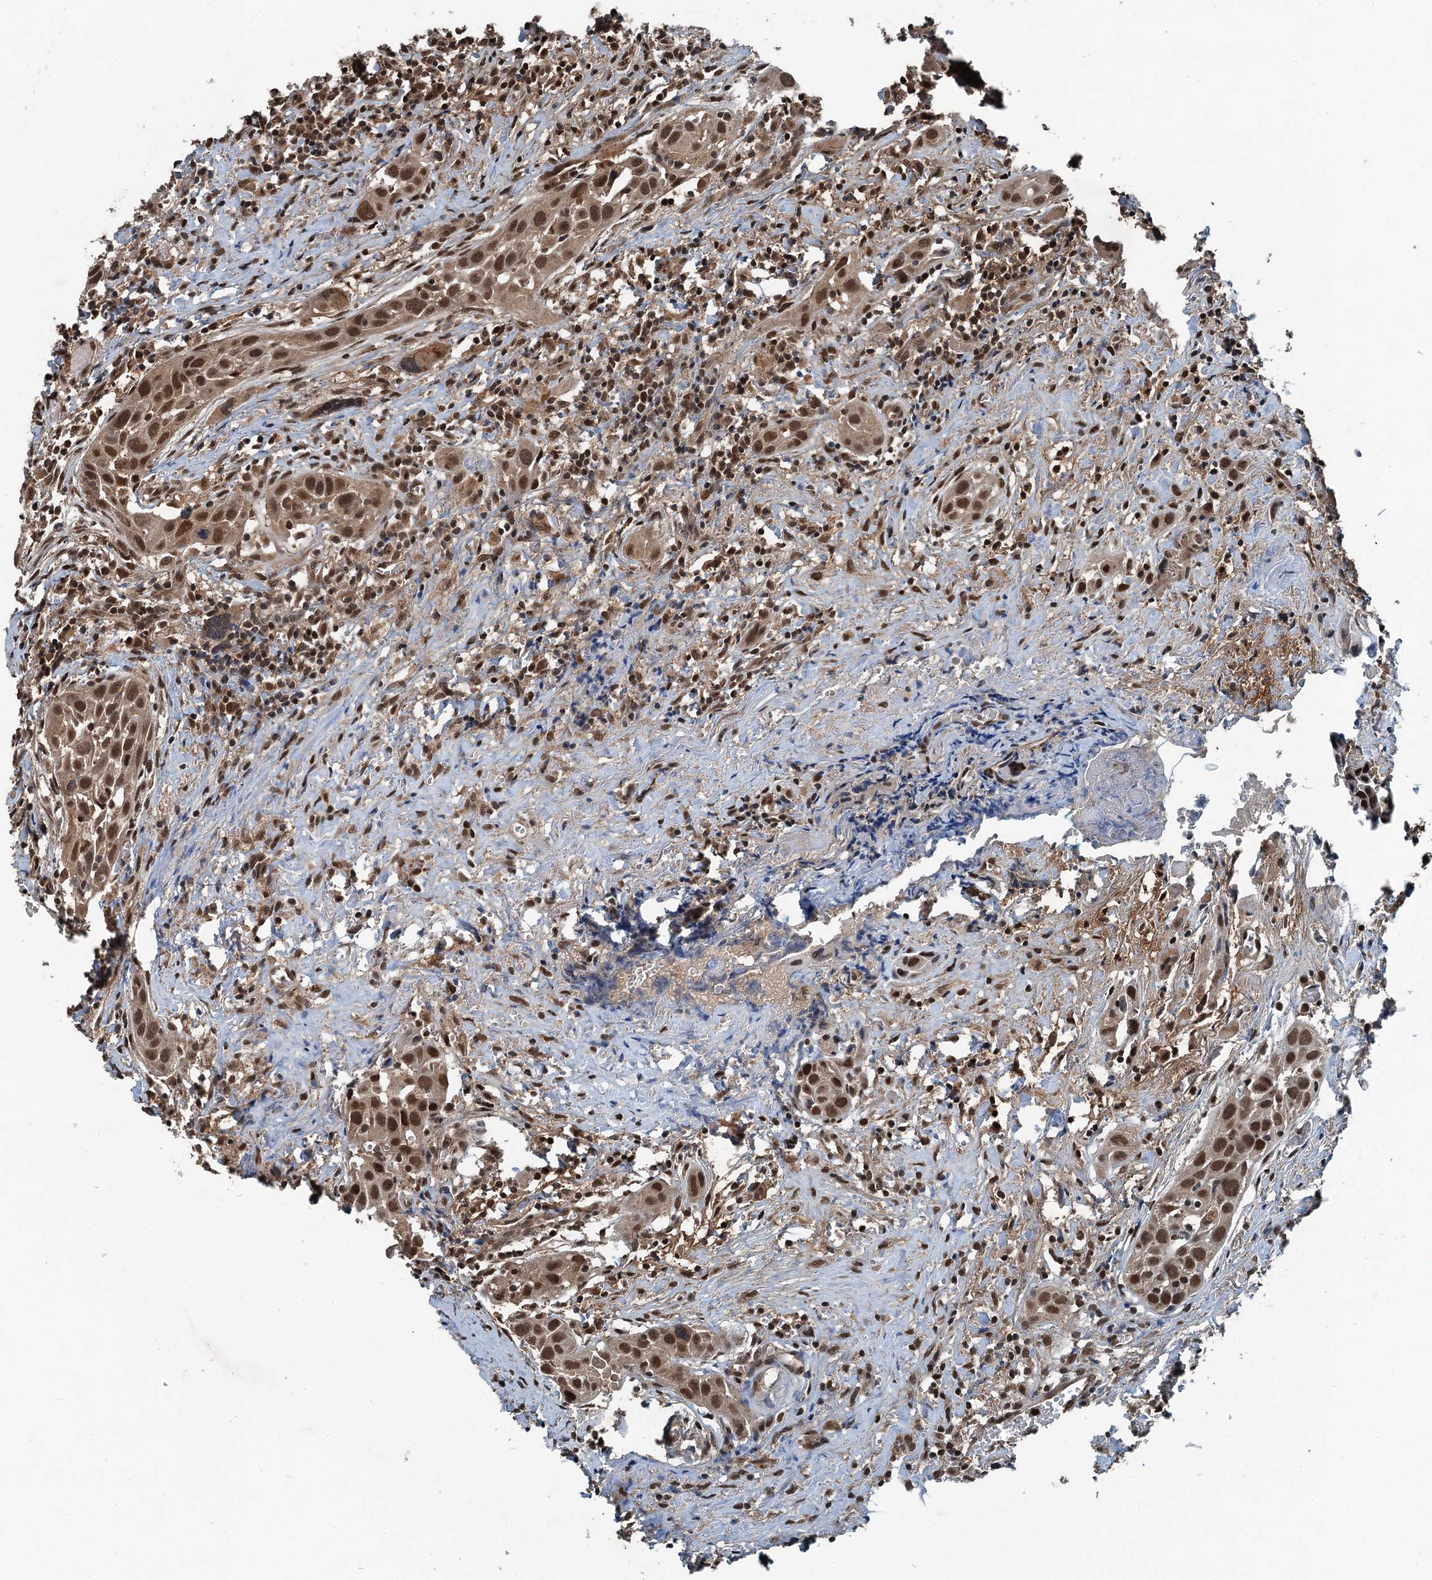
{"staining": {"intensity": "moderate", "quantity": ">75%", "location": "nuclear"}, "tissue": "head and neck cancer", "cell_type": "Tumor cells", "image_type": "cancer", "snomed": [{"axis": "morphology", "description": "Squamous cell carcinoma, NOS"}, {"axis": "topography", "description": "Oral tissue"}, {"axis": "topography", "description": "Head-Neck"}], "caption": "Human head and neck squamous cell carcinoma stained for a protein (brown) shows moderate nuclear positive expression in approximately >75% of tumor cells.", "gene": "UBXN6", "patient": {"sex": "female", "age": 50}}